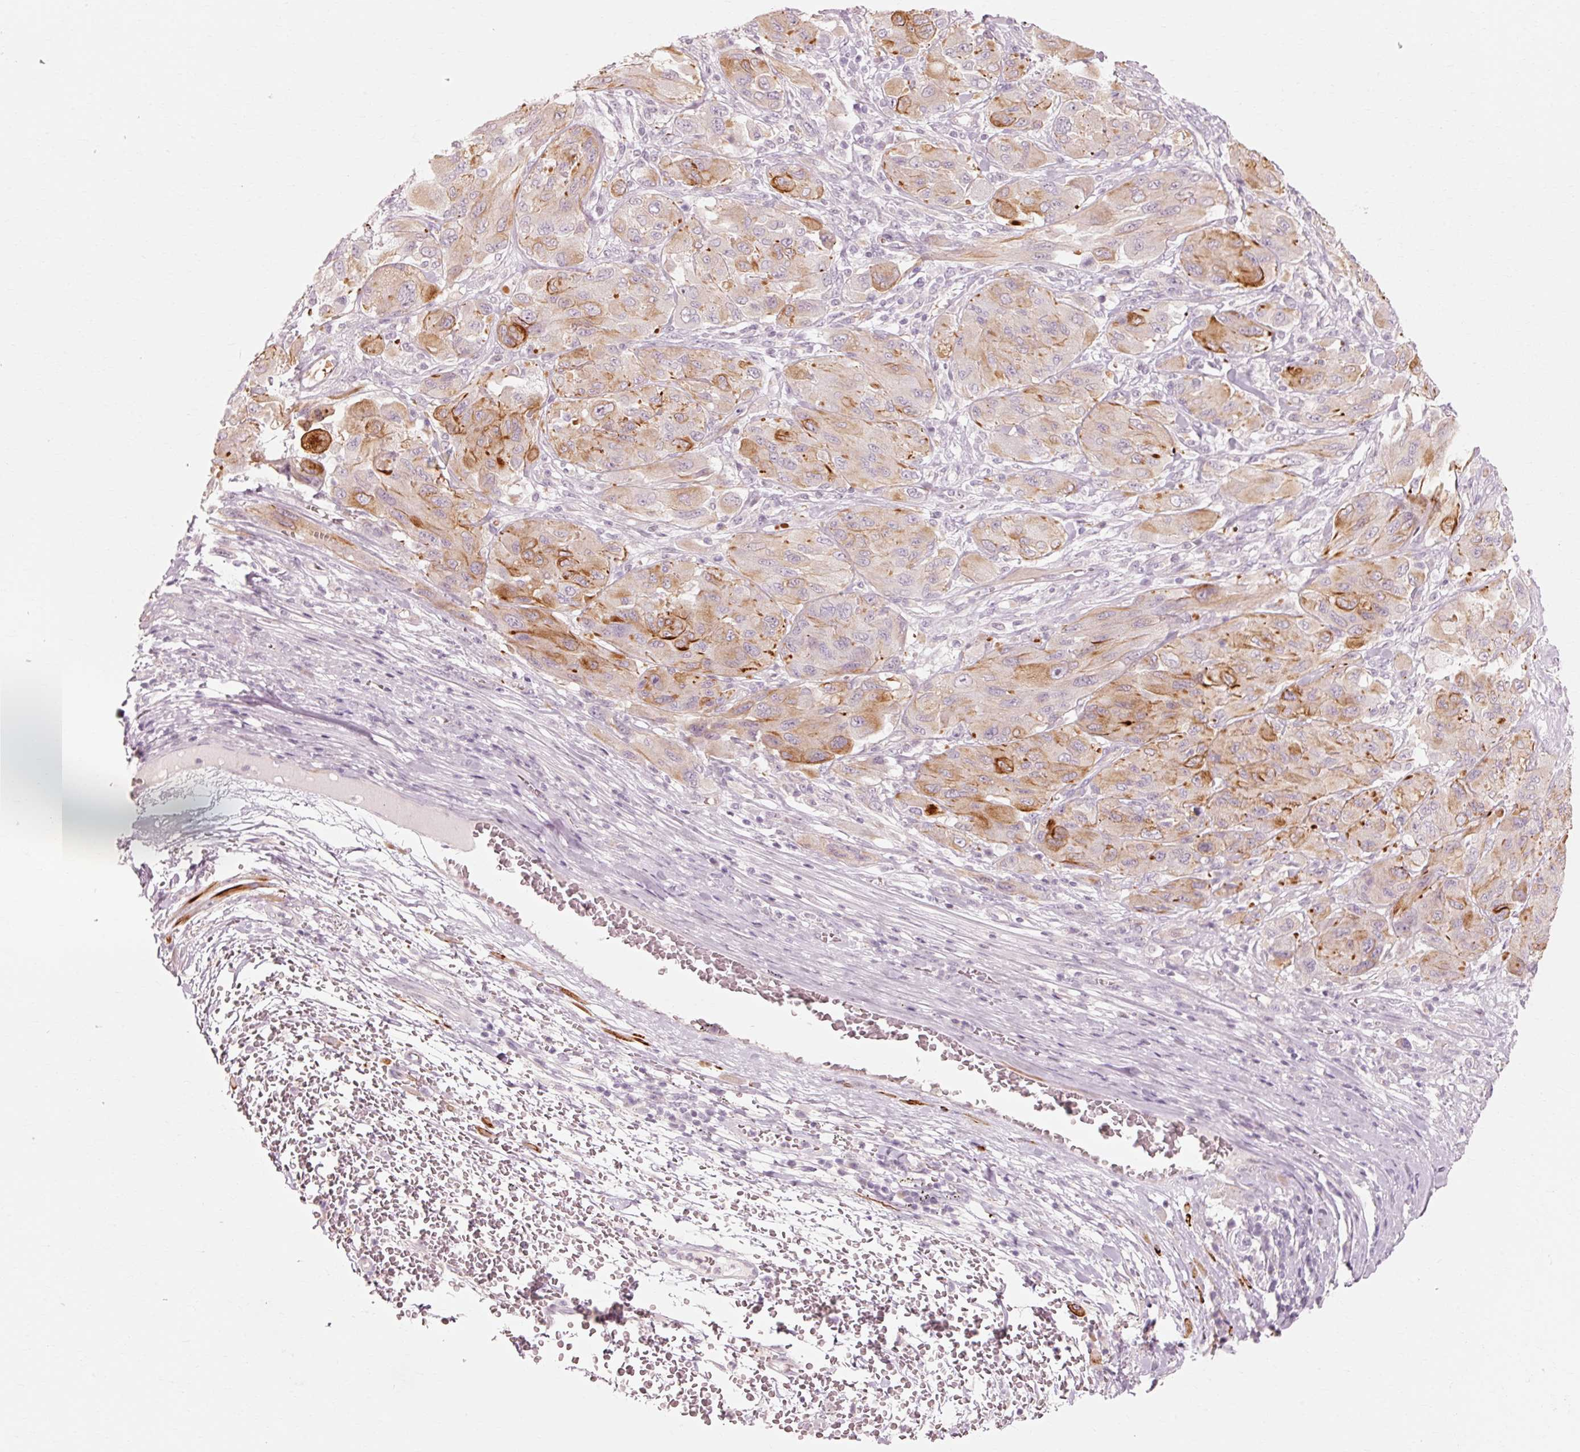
{"staining": {"intensity": "strong", "quantity": "25%-75%", "location": "cytoplasmic/membranous"}, "tissue": "melanoma", "cell_type": "Tumor cells", "image_type": "cancer", "snomed": [{"axis": "morphology", "description": "Malignant melanoma, NOS"}, {"axis": "topography", "description": "Skin"}], "caption": "Malignant melanoma stained with a brown dye shows strong cytoplasmic/membranous positive positivity in approximately 25%-75% of tumor cells.", "gene": "TRIM73", "patient": {"sex": "female", "age": 91}}